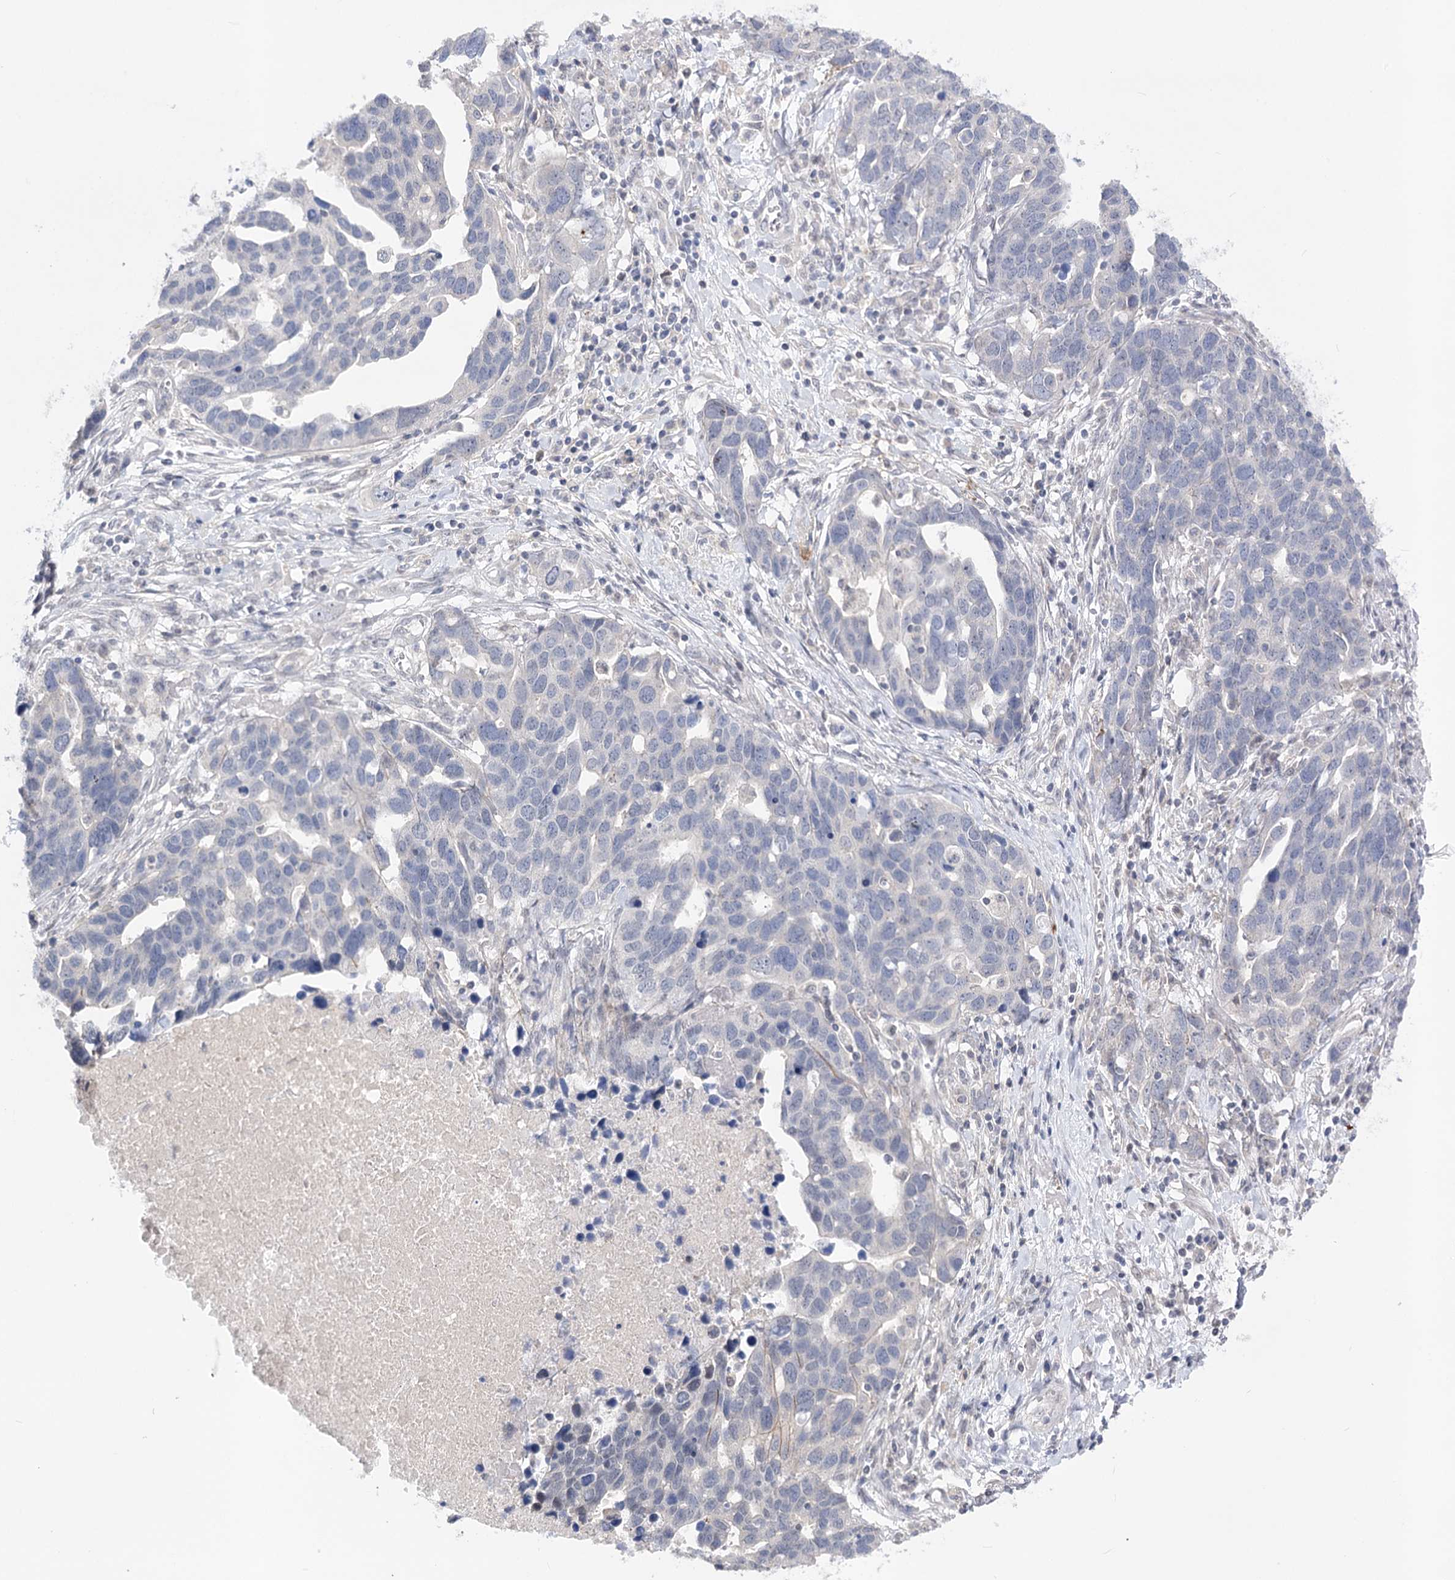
{"staining": {"intensity": "negative", "quantity": "none", "location": "none"}, "tissue": "ovarian cancer", "cell_type": "Tumor cells", "image_type": "cancer", "snomed": [{"axis": "morphology", "description": "Cystadenocarcinoma, serous, NOS"}, {"axis": "topography", "description": "Ovary"}], "caption": "IHC photomicrograph of ovarian cancer (serous cystadenocarcinoma) stained for a protein (brown), which reveals no positivity in tumor cells.", "gene": "ATP10B", "patient": {"sex": "female", "age": 54}}